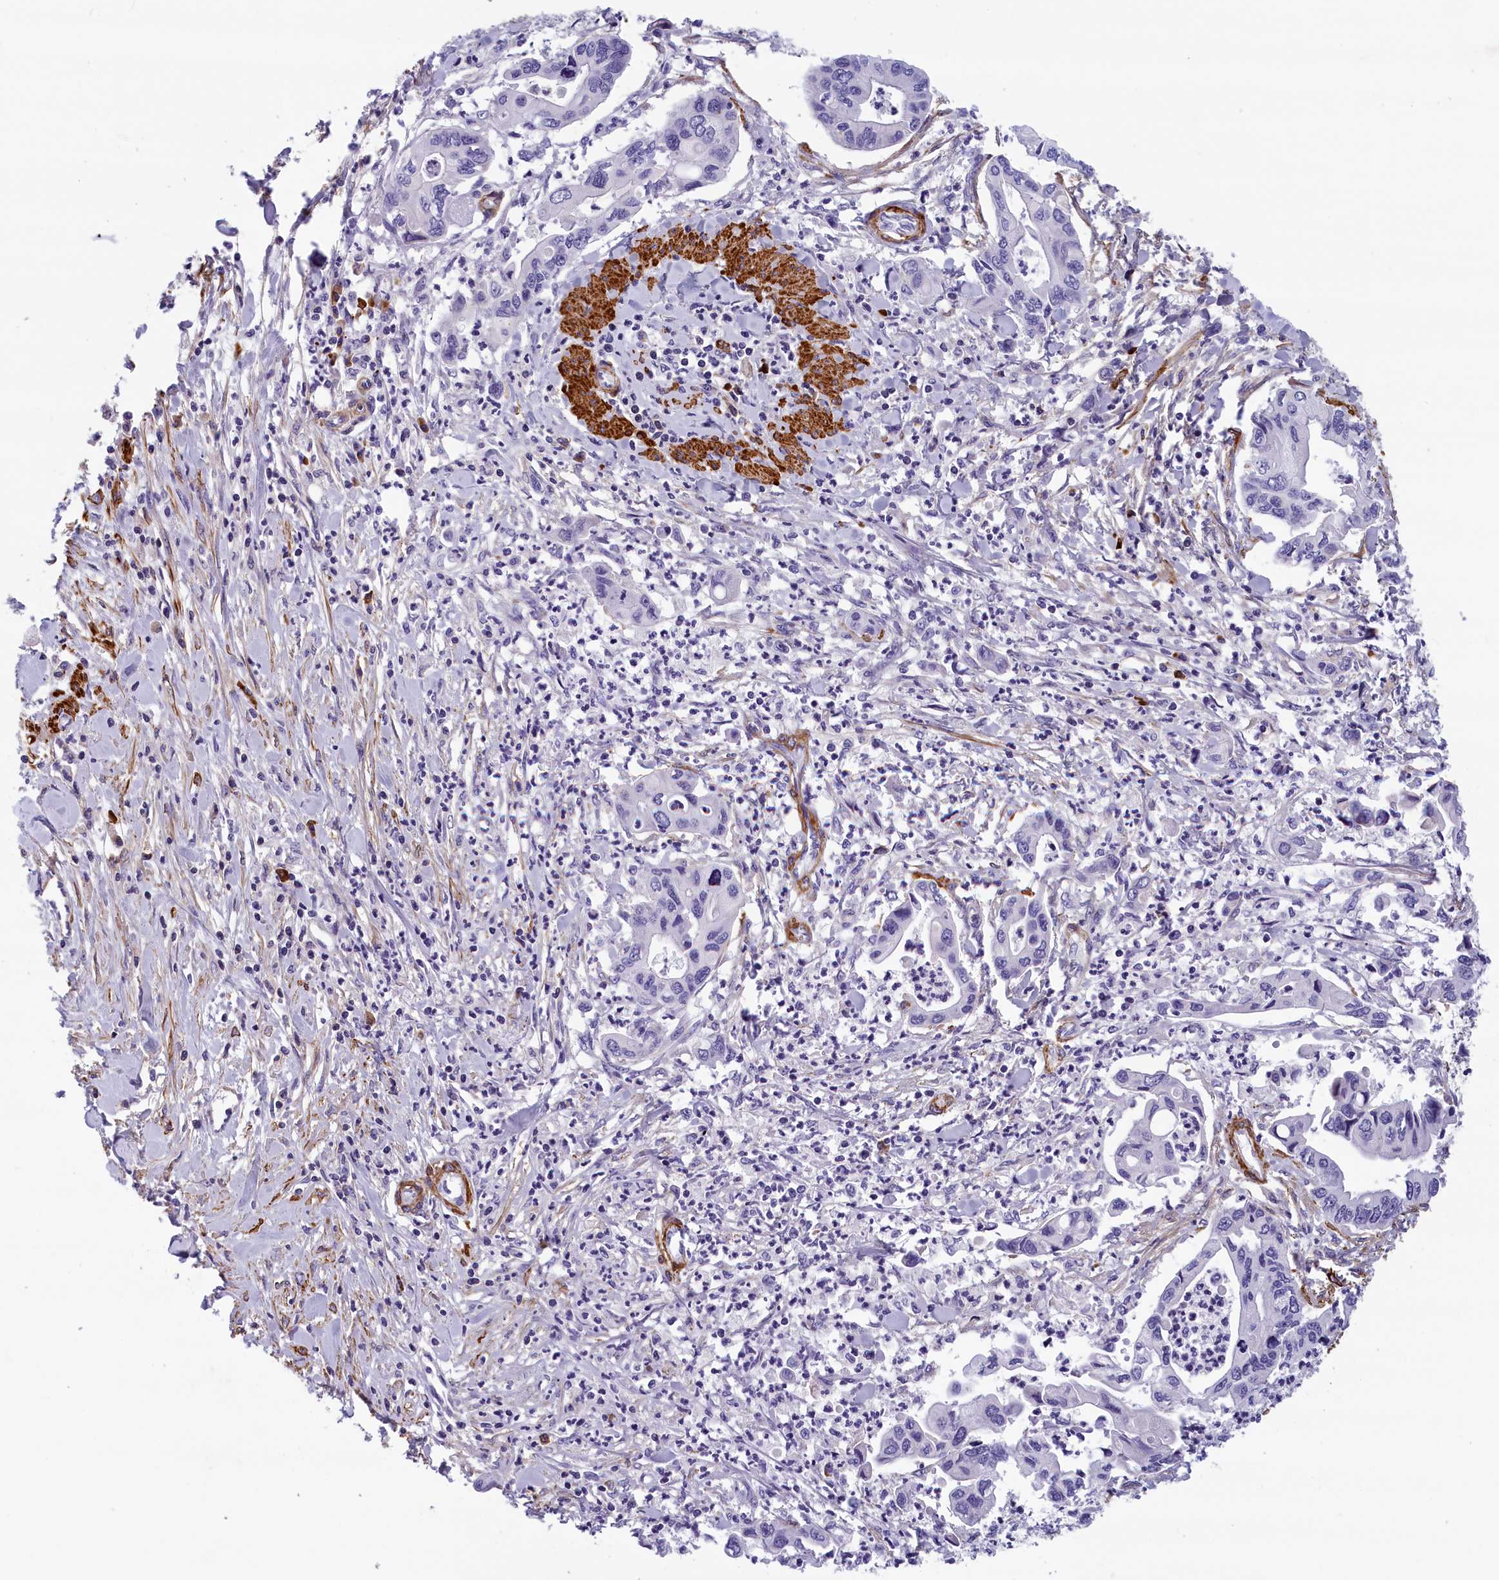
{"staining": {"intensity": "negative", "quantity": "none", "location": "none"}, "tissue": "pancreatic cancer", "cell_type": "Tumor cells", "image_type": "cancer", "snomed": [{"axis": "morphology", "description": "Adenocarcinoma, NOS"}, {"axis": "topography", "description": "Pancreas"}], "caption": "Tumor cells show no significant protein expression in adenocarcinoma (pancreatic).", "gene": "BCL2L13", "patient": {"sex": "female", "age": 50}}